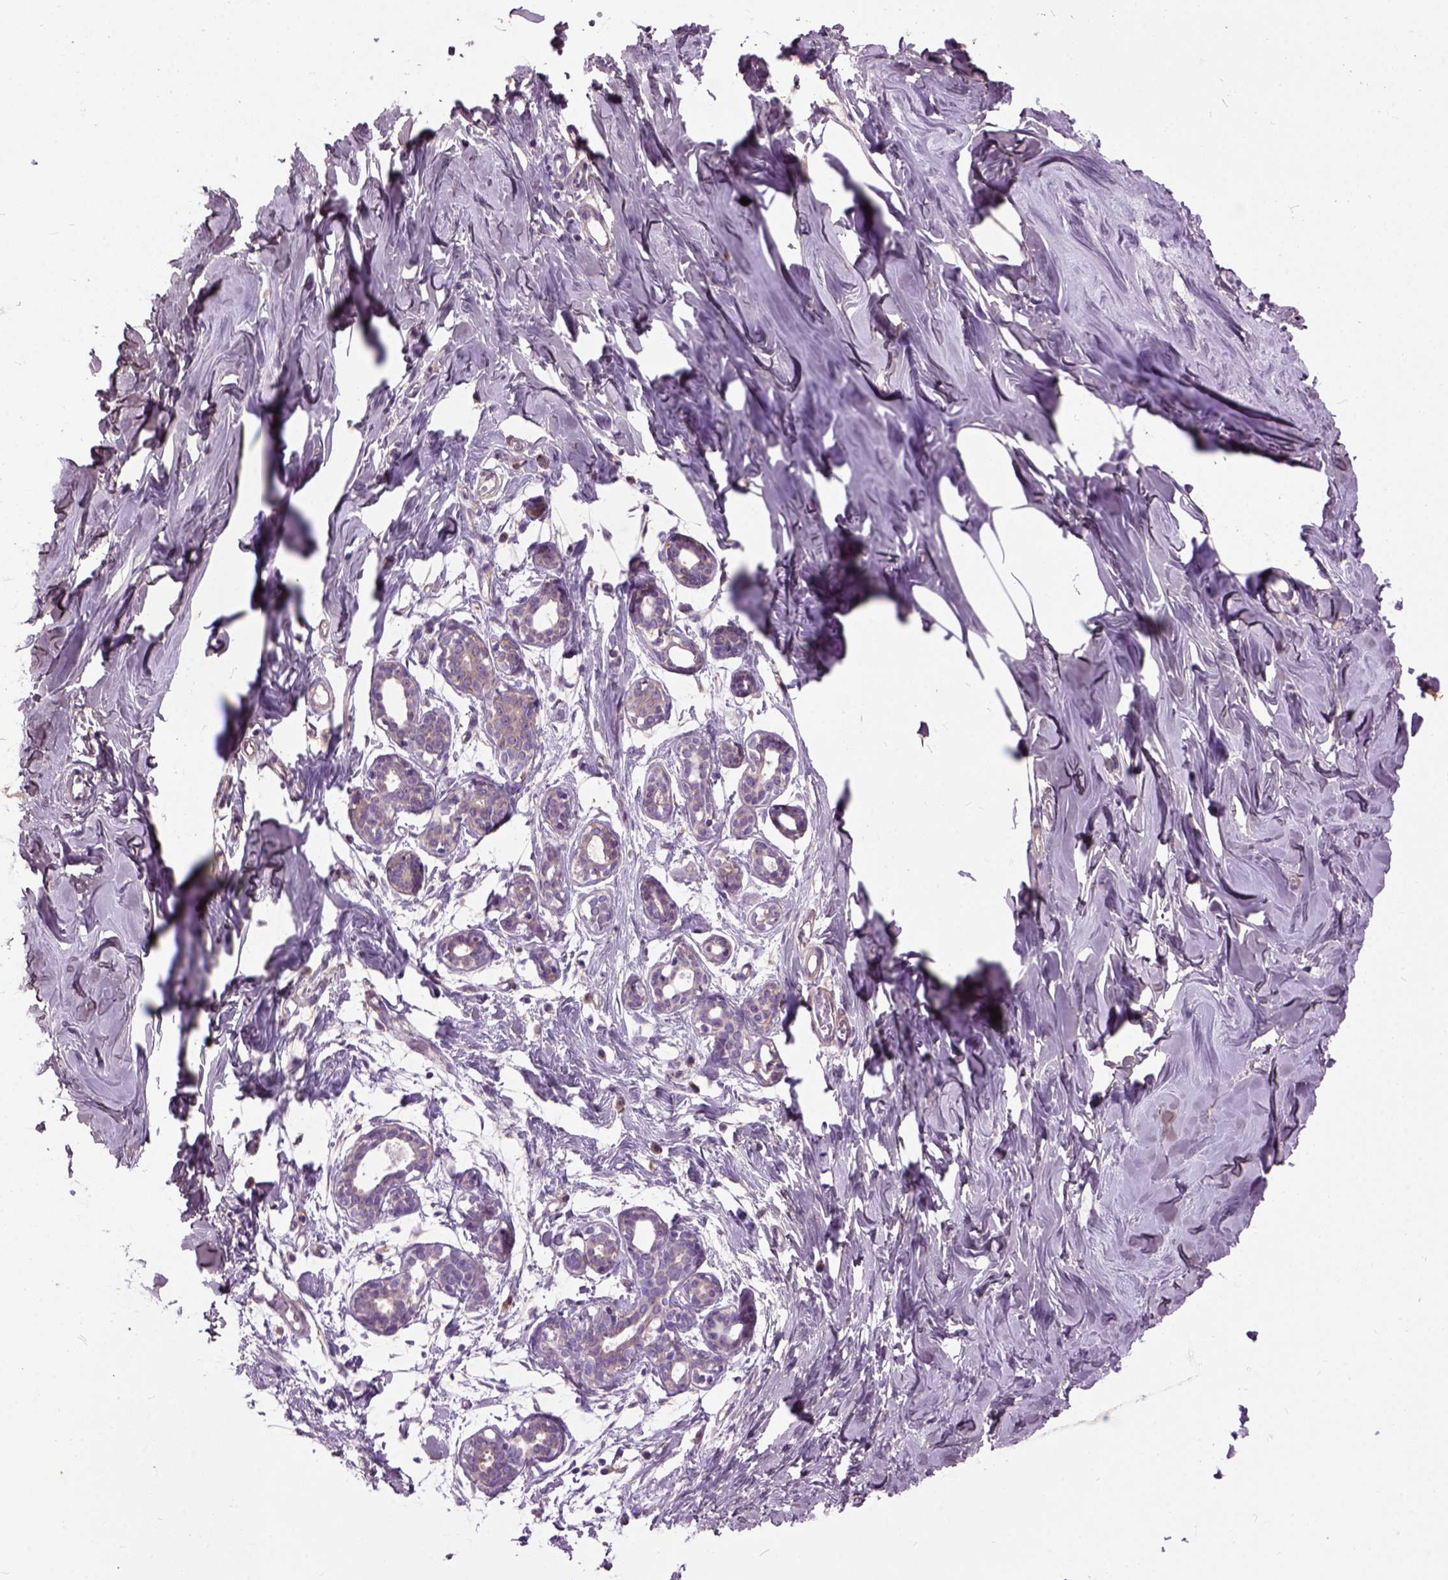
{"staining": {"intensity": "negative", "quantity": "none", "location": "none"}, "tissue": "breast", "cell_type": "Adipocytes", "image_type": "normal", "snomed": [{"axis": "morphology", "description": "Normal tissue, NOS"}, {"axis": "topography", "description": "Breast"}], "caption": "Immunohistochemistry histopathology image of benign breast: human breast stained with DAB (3,3'-diaminobenzidine) demonstrates no significant protein expression in adipocytes. (DAB (3,3'-diaminobenzidine) immunohistochemistry (IHC), high magnification).", "gene": "MAPT", "patient": {"sex": "female", "age": 27}}